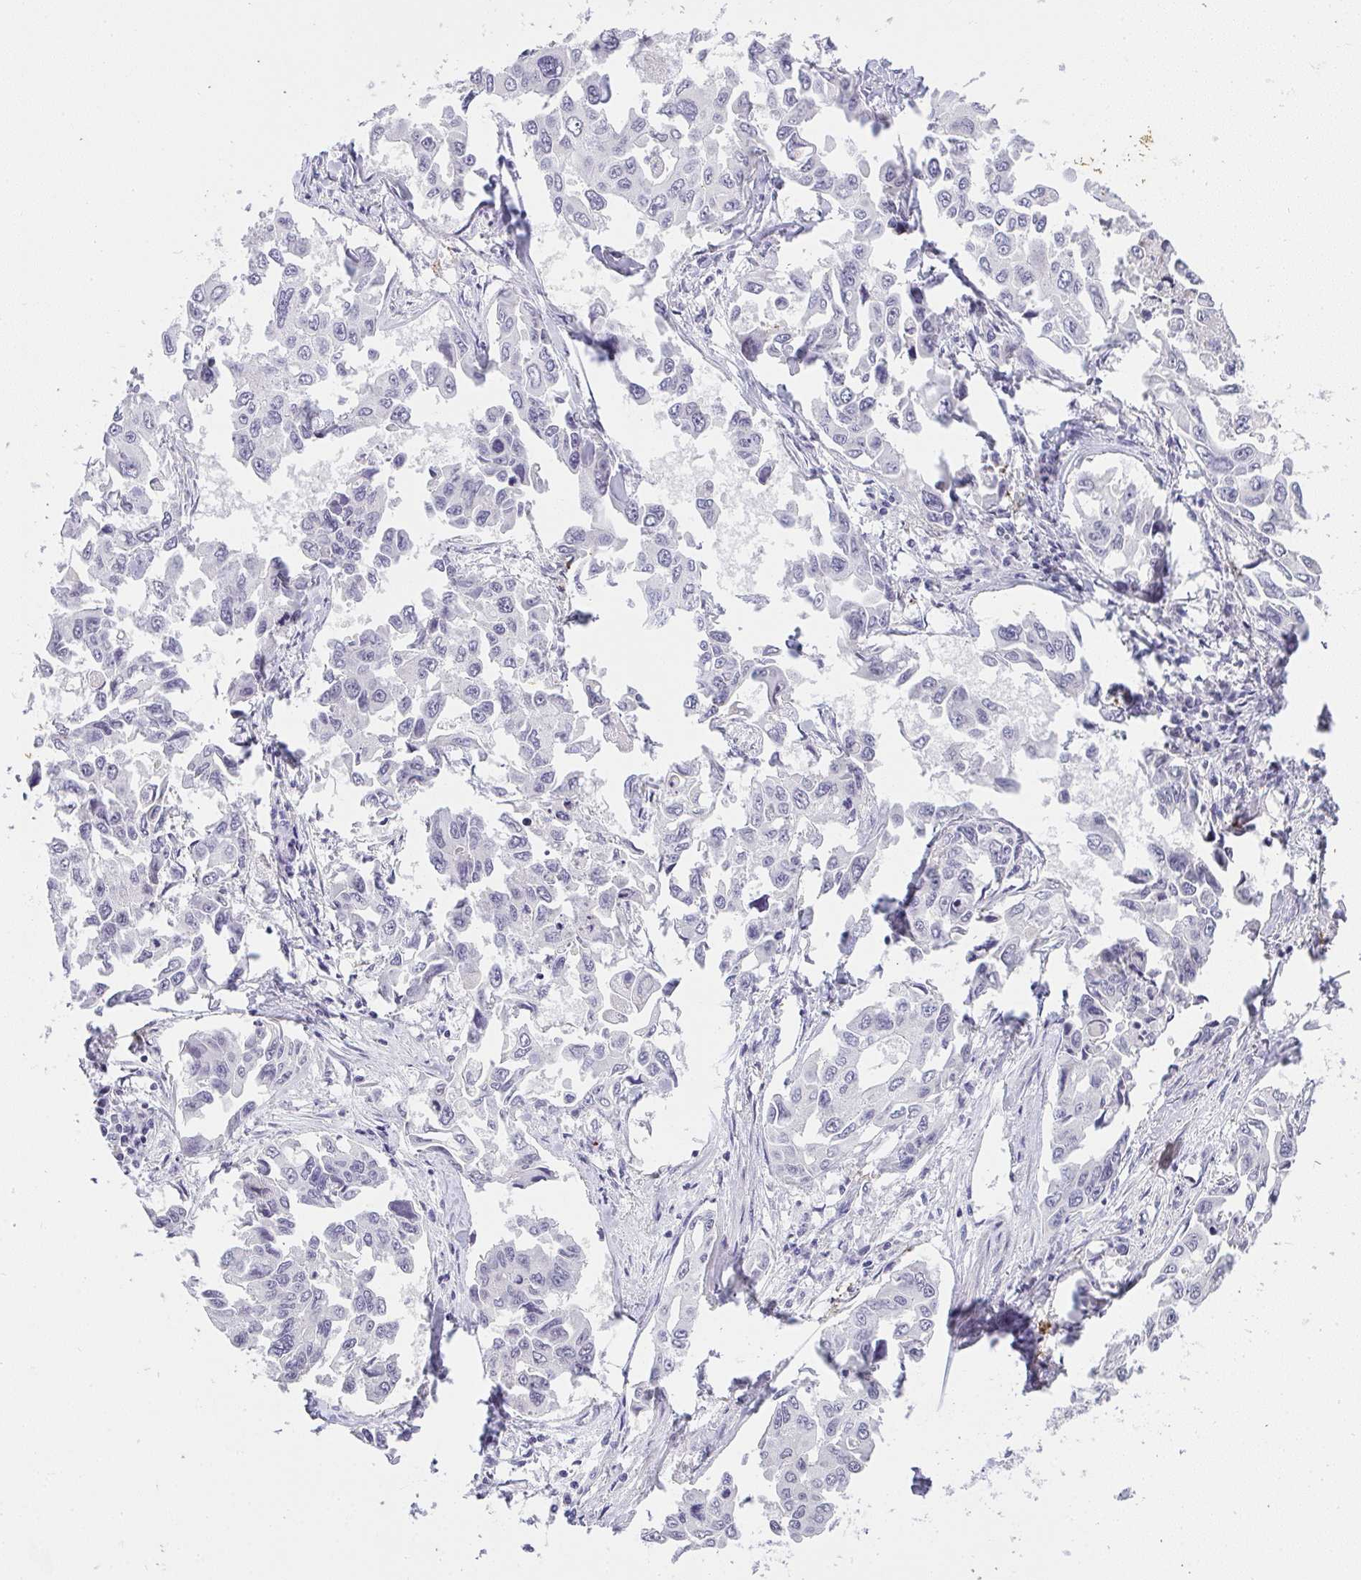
{"staining": {"intensity": "negative", "quantity": "none", "location": "none"}, "tissue": "lung cancer", "cell_type": "Tumor cells", "image_type": "cancer", "snomed": [{"axis": "morphology", "description": "Adenocarcinoma, NOS"}, {"axis": "topography", "description": "Lung"}], "caption": "Lung cancer (adenocarcinoma) stained for a protein using immunohistochemistry exhibits no expression tumor cells.", "gene": "CACNA1S", "patient": {"sex": "male", "age": 64}}